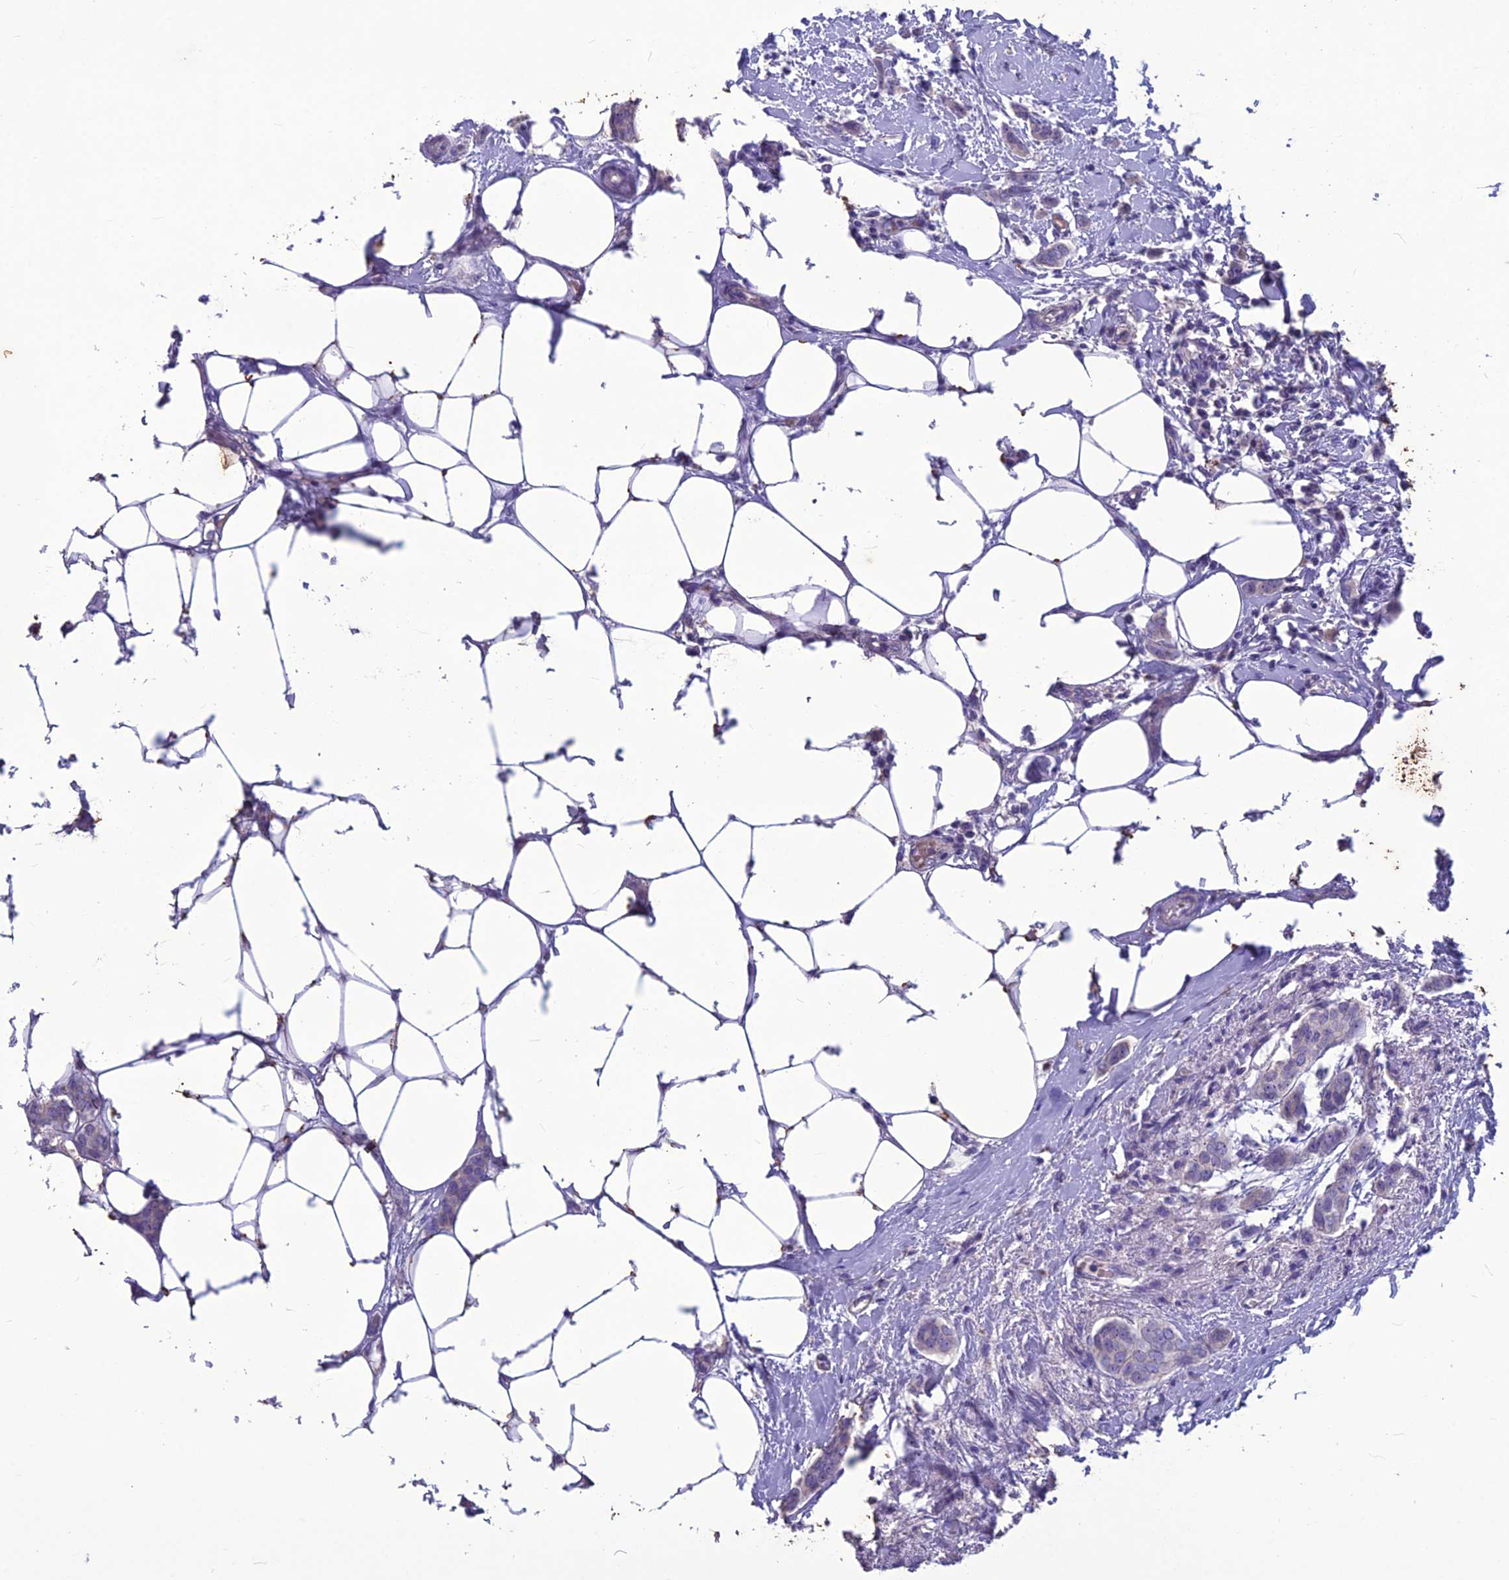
{"staining": {"intensity": "negative", "quantity": "none", "location": "none"}, "tissue": "breast cancer", "cell_type": "Tumor cells", "image_type": "cancer", "snomed": [{"axis": "morphology", "description": "Duct carcinoma"}, {"axis": "topography", "description": "Breast"}], "caption": "DAB immunohistochemical staining of breast cancer exhibits no significant staining in tumor cells.", "gene": "IFT172", "patient": {"sex": "female", "age": 72}}